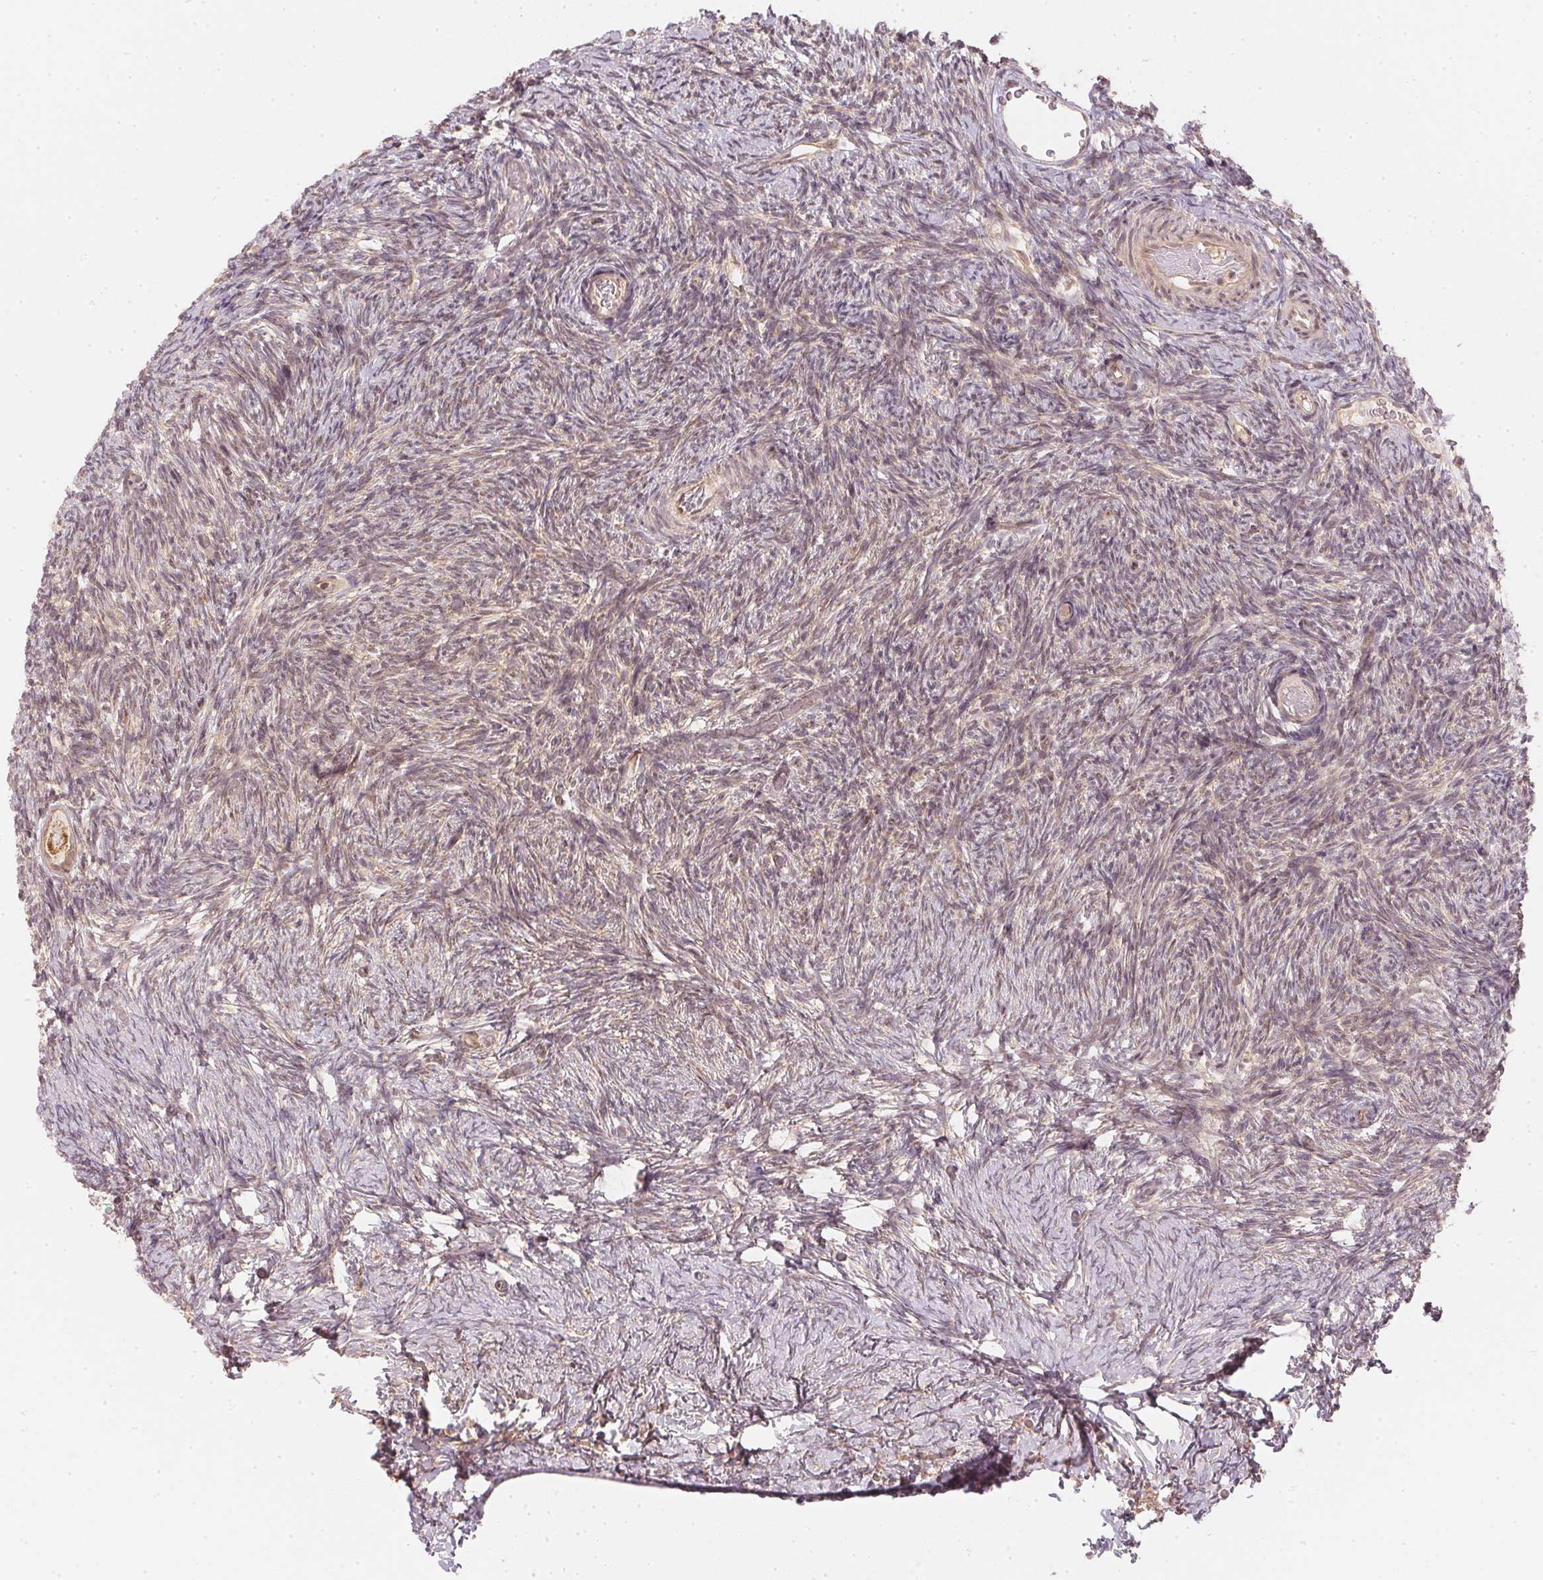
{"staining": {"intensity": "moderate", "quantity": ">75%", "location": "cytoplasmic/membranous"}, "tissue": "ovary", "cell_type": "Follicle cells", "image_type": "normal", "snomed": [{"axis": "morphology", "description": "Normal tissue, NOS"}, {"axis": "topography", "description": "Ovary"}], "caption": "High-power microscopy captured an immunohistochemistry (IHC) photomicrograph of unremarkable ovary, revealing moderate cytoplasmic/membranous staining in approximately >75% of follicle cells. (IHC, brightfield microscopy, high magnification).", "gene": "WDR54", "patient": {"sex": "female", "age": 39}}